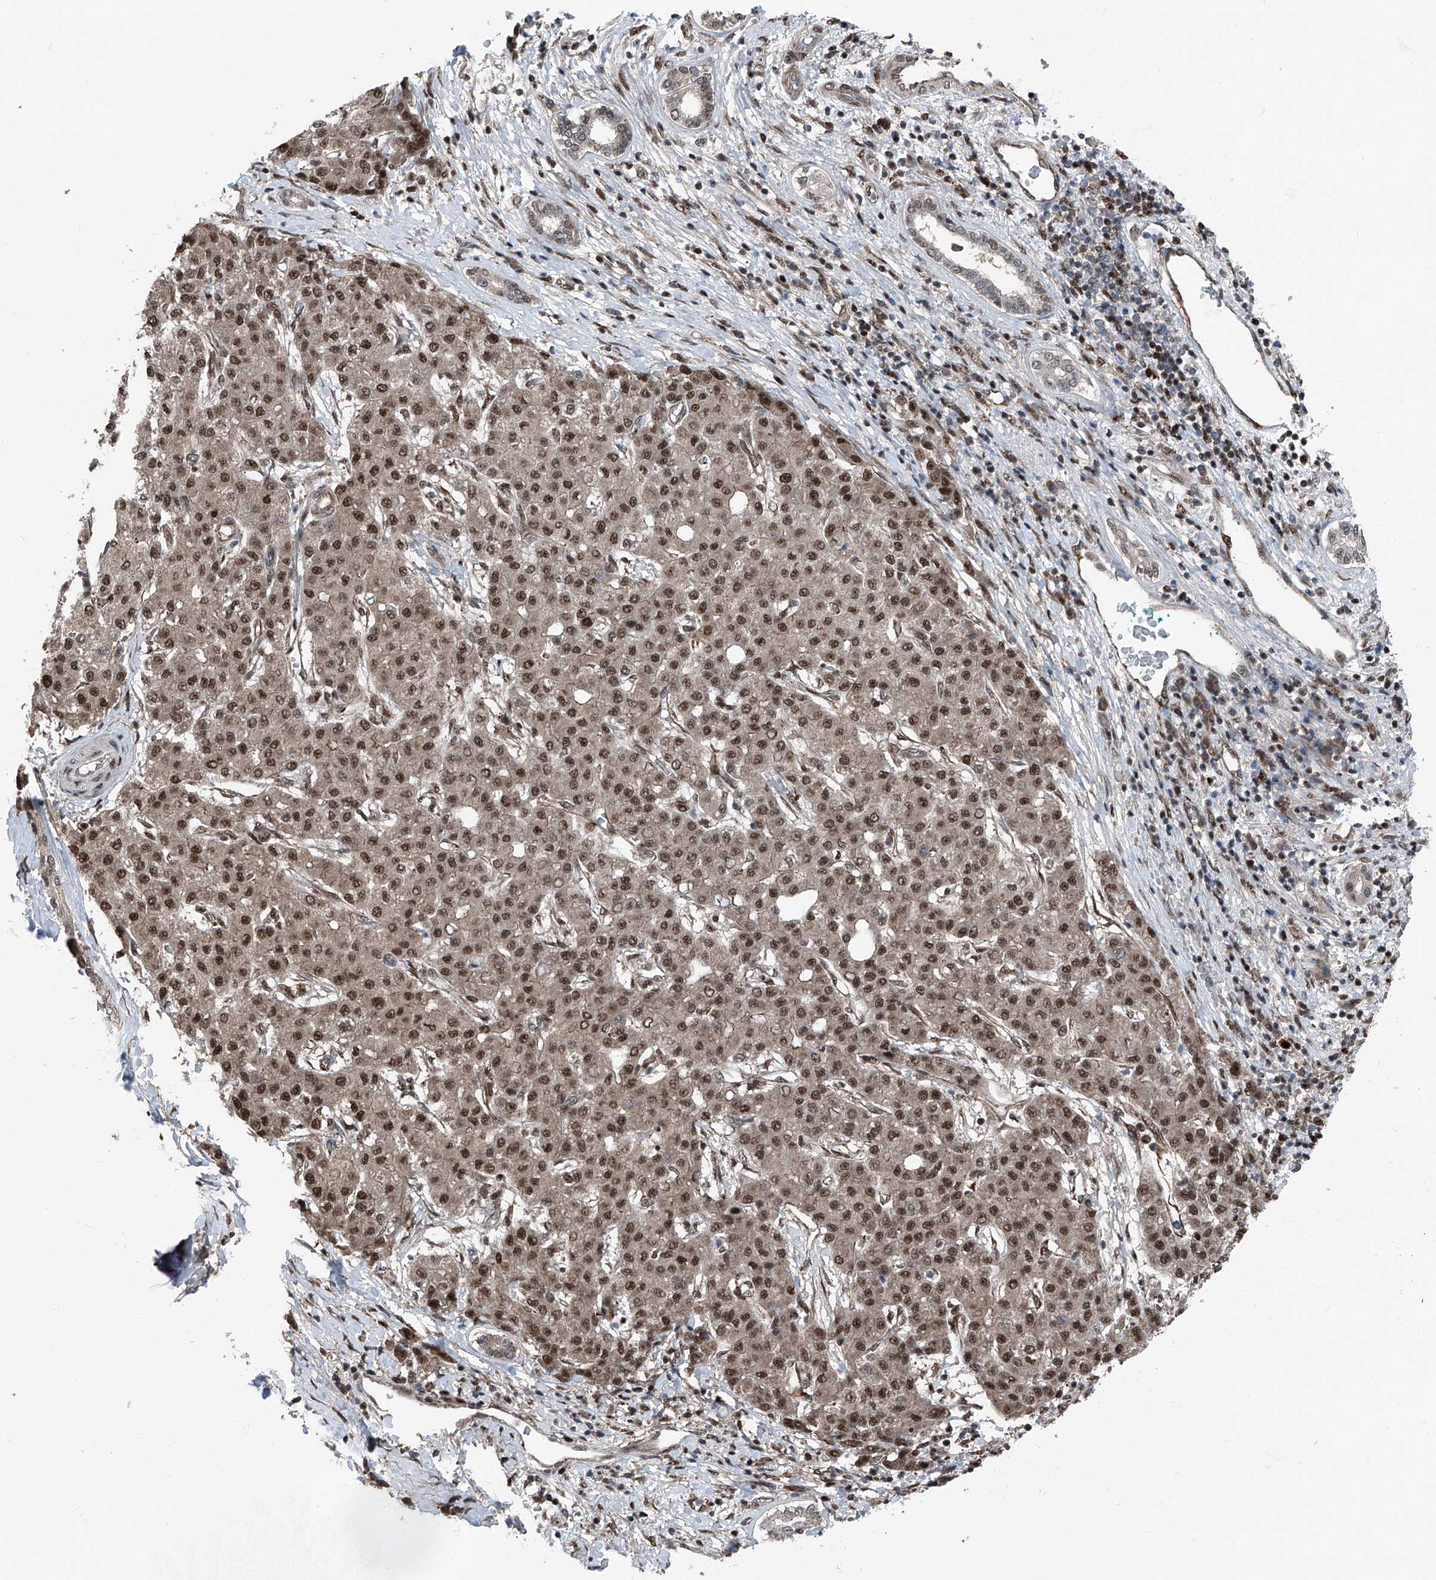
{"staining": {"intensity": "strong", "quantity": ">75%", "location": "nuclear"}, "tissue": "liver cancer", "cell_type": "Tumor cells", "image_type": "cancer", "snomed": [{"axis": "morphology", "description": "Carcinoma, Hepatocellular, NOS"}, {"axis": "topography", "description": "Liver"}], "caption": "An immunohistochemistry micrograph of tumor tissue is shown. Protein staining in brown labels strong nuclear positivity in liver cancer (hepatocellular carcinoma) within tumor cells. (Brightfield microscopy of DAB IHC at high magnification).", "gene": "FKBP5", "patient": {"sex": "male", "age": 65}}